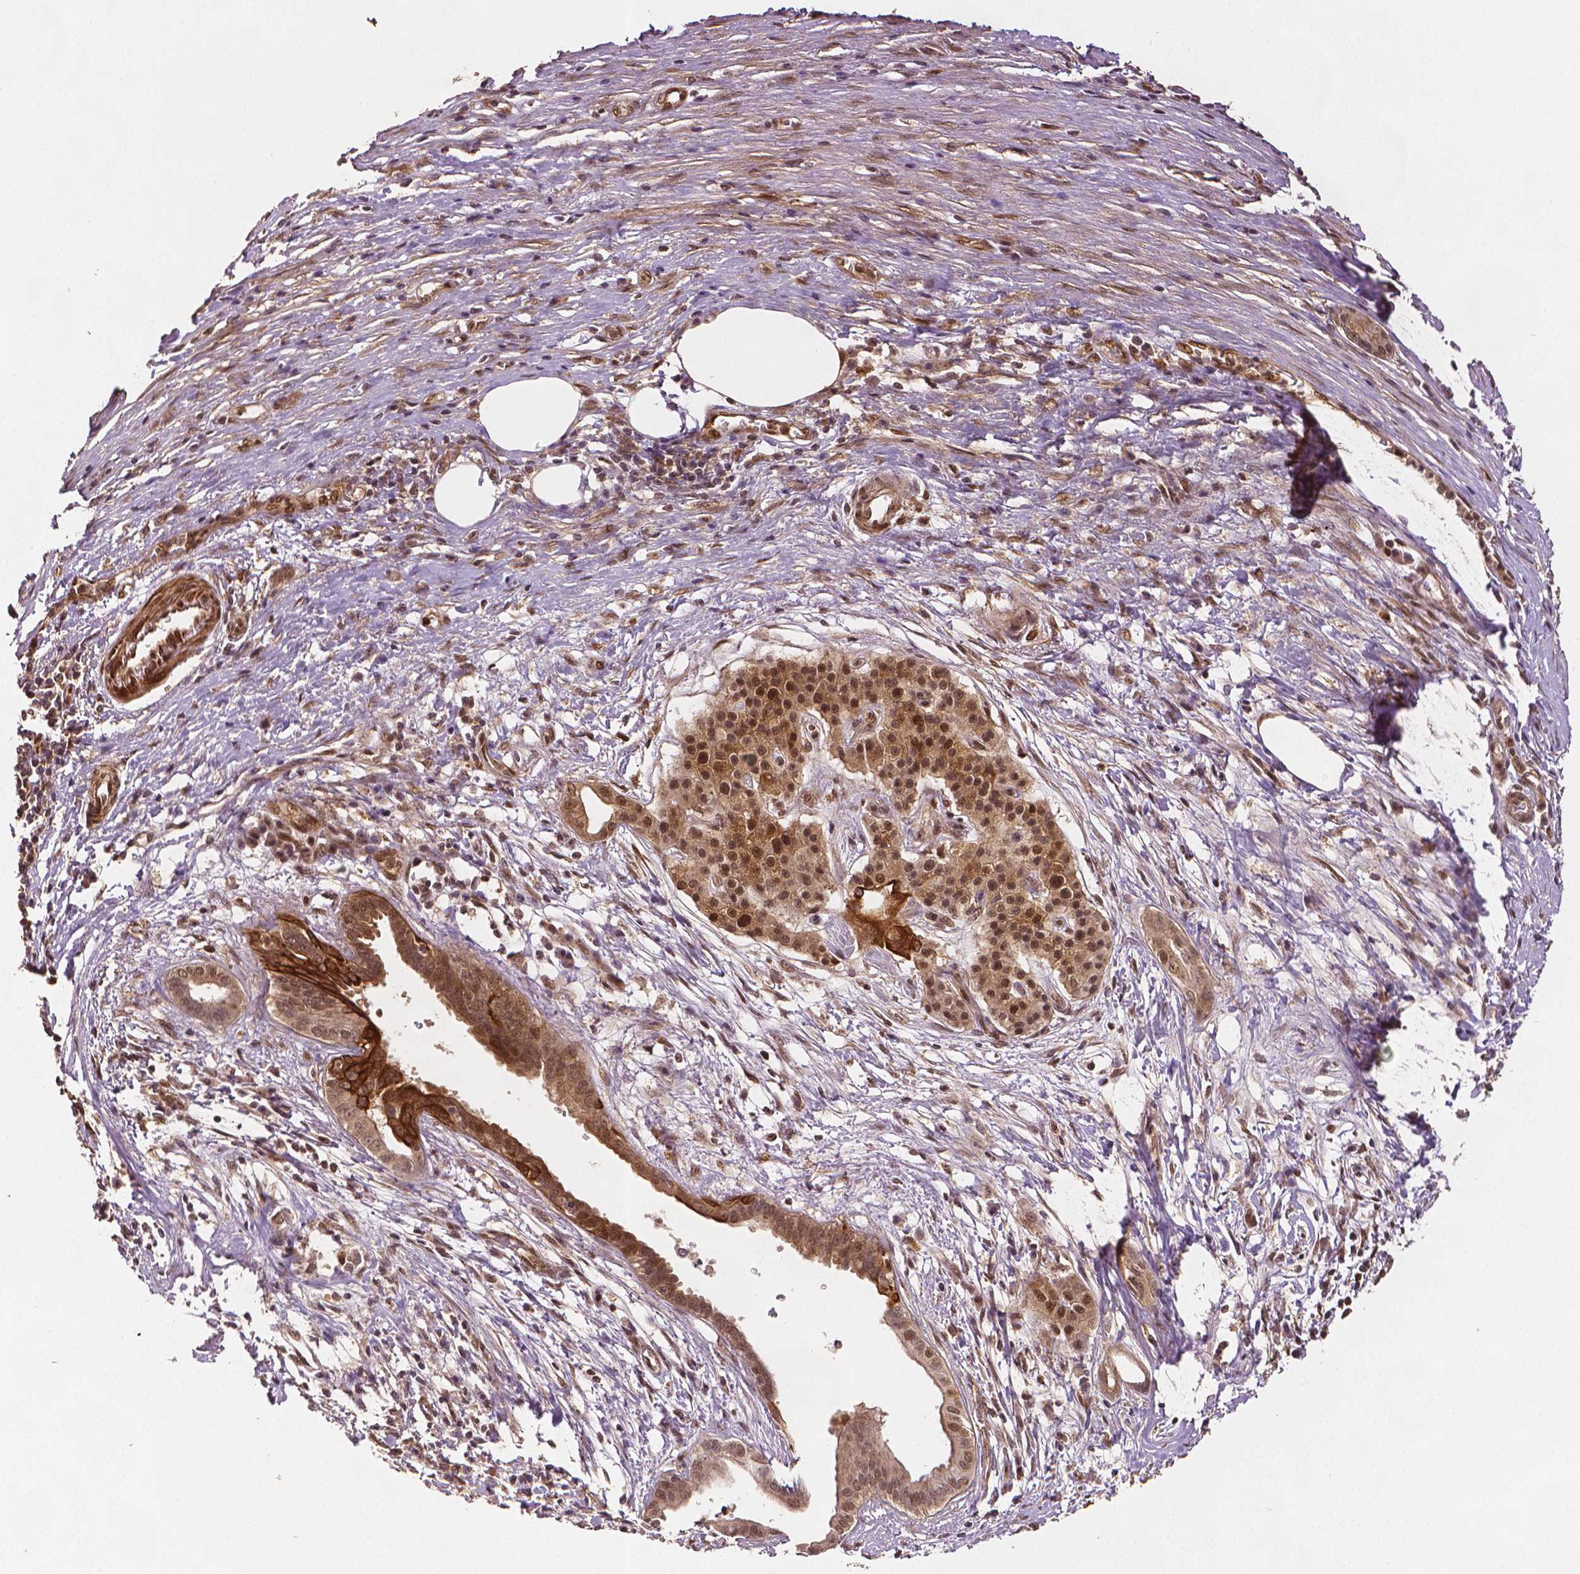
{"staining": {"intensity": "strong", "quantity": ">75%", "location": "cytoplasmic/membranous,nuclear"}, "tissue": "pancreatic cancer", "cell_type": "Tumor cells", "image_type": "cancer", "snomed": [{"axis": "morphology", "description": "Adenocarcinoma, NOS"}, {"axis": "topography", "description": "Pancreas"}], "caption": "This is an image of immunohistochemistry (IHC) staining of pancreatic cancer, which shows strong positivity in the cytoplasmic/membranous and nuclear of tumor cells.", "gene": "STAT3", "patient": {"sex": "male", "age": 63}}